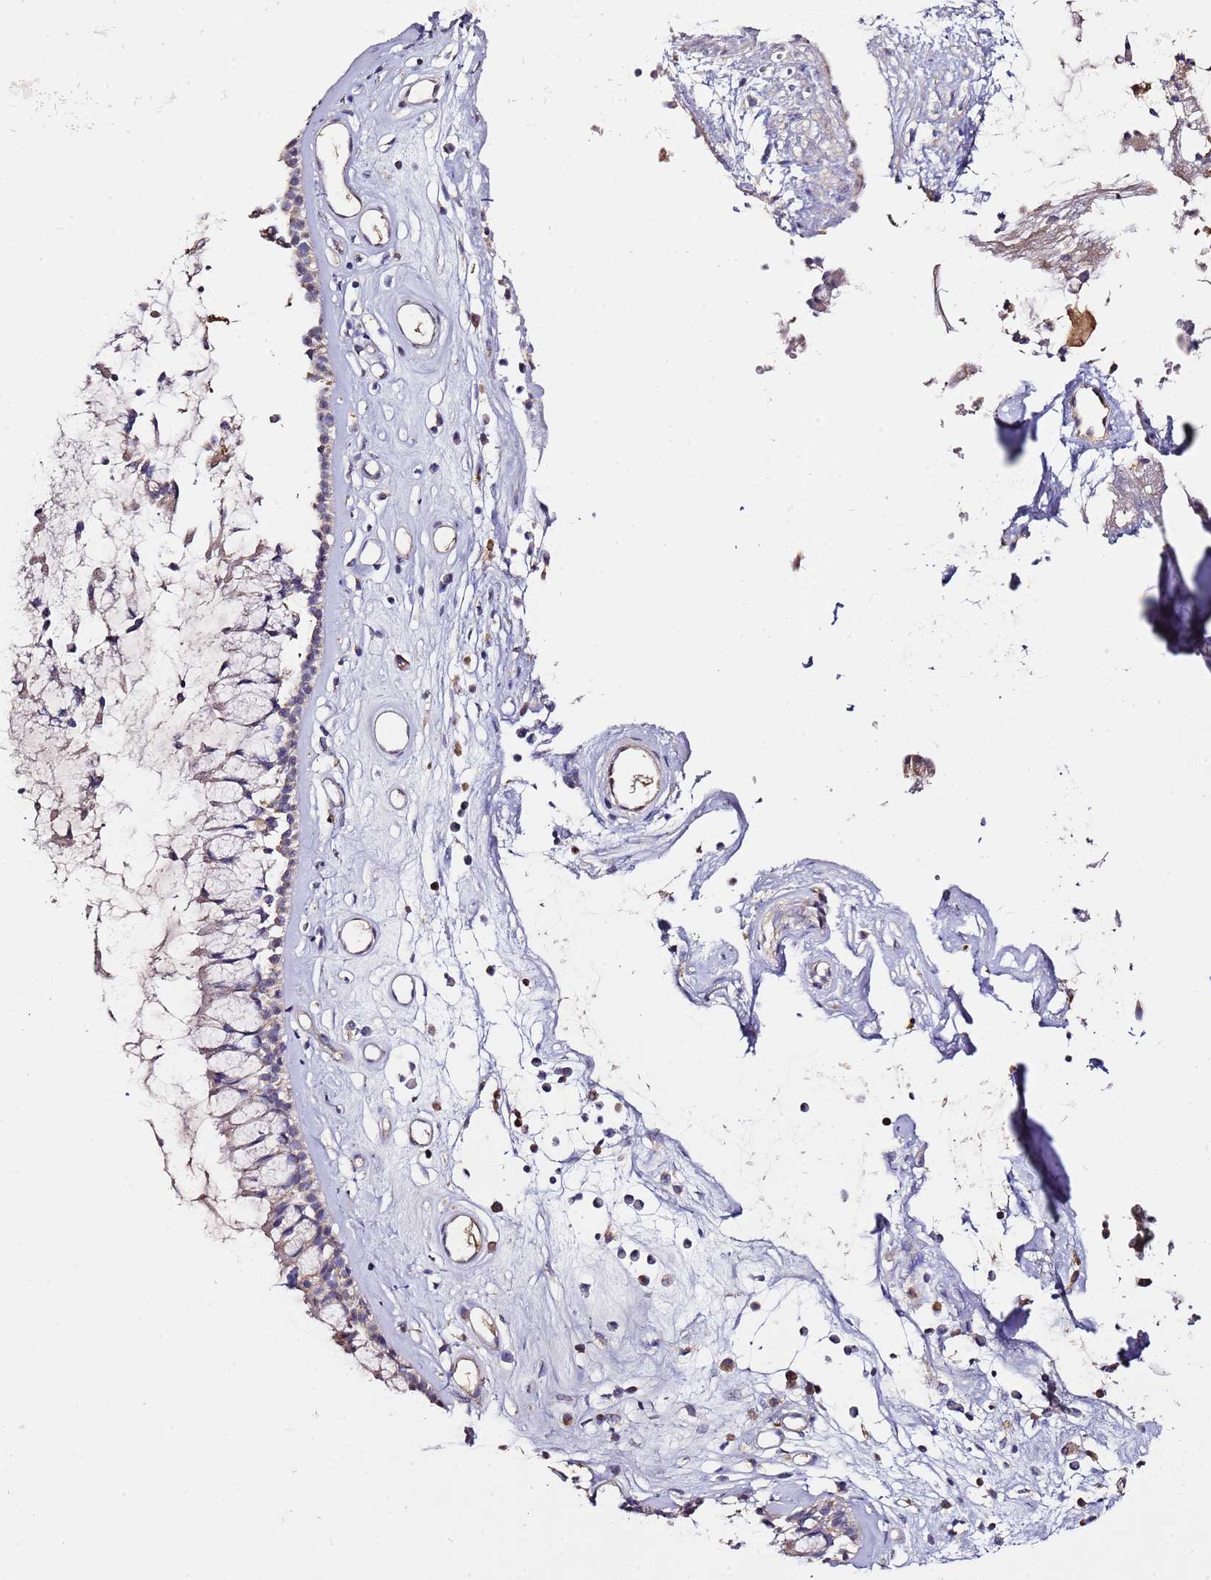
{"staining": {"intensity": "weak", "quantity": "25%-75%", "location": "cytoplasmic/membranous"}, "tissue": "nasopharynx", "cell_type": "Respiratory epithelial cells", "image_type": "normal", "snomed": [{"axis": "morphology", "description": "Normal tissue, NOS"}, {"axis": "morphology", "description": "Inflammation, NOS"}, {"axis": "topography", "description": "Nasopharynx"}], "caption": "About 25%-75% of respiratory epithelial cells in benign nasopharynx show weak cytoplasmic/membranous protein expression as visualized by brown immunohistochemical staining.", "gene": "OR2B11", "patient": {"sex": "male", "age": 29}}